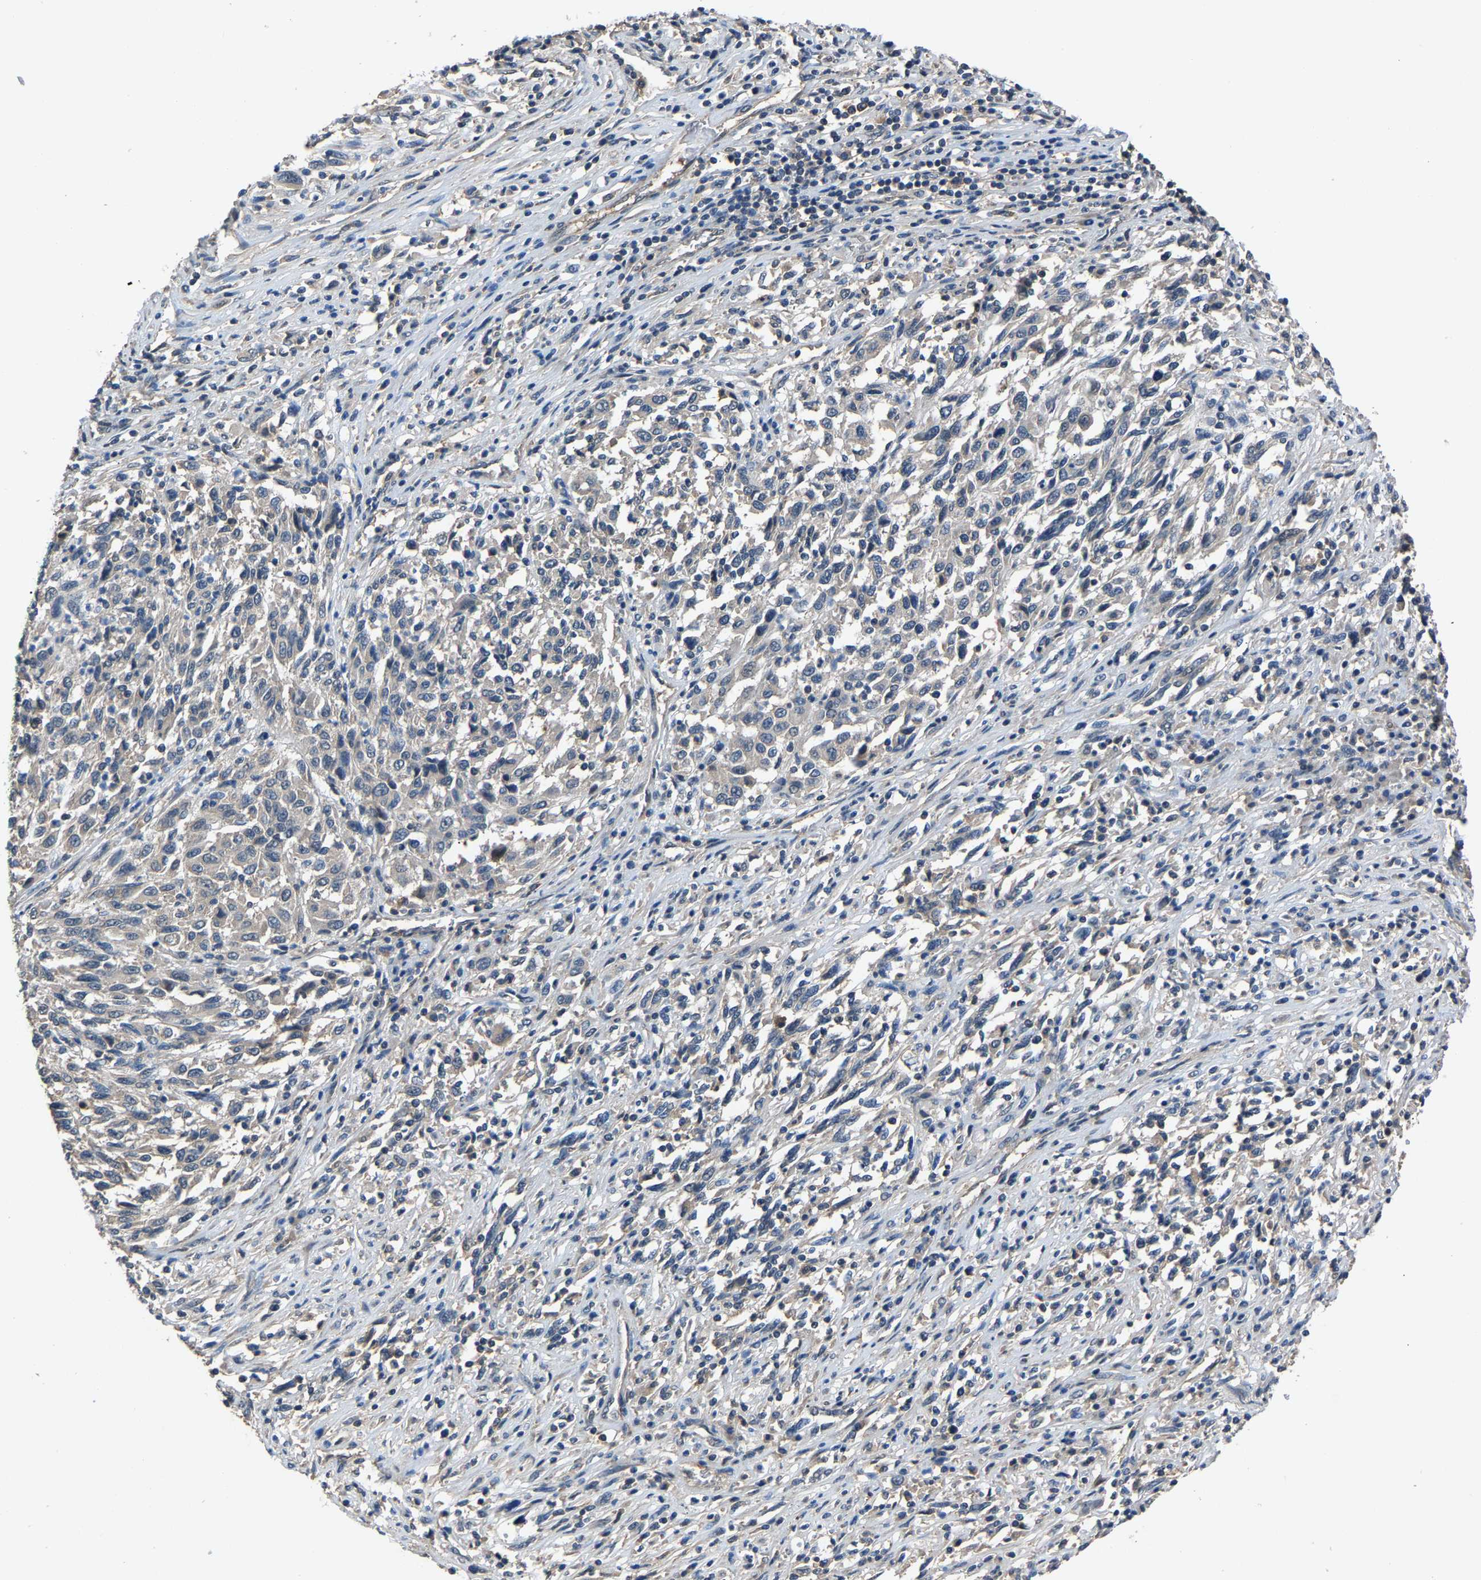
{"staining": {"intensity": "weak", "quantity": "<25%", "location": "cytoplasmic/membranous"}, "tissue": "melanoma", "cell_type": "Tumor cells", "image_type": "cancer", "snomed": [{"axis": "morphology", "description": "Malignant melanoma, Metastatic site"}, {"axis": "topography", "description": "Lymph node"}], "caption": "There is no significant positivity in tumor cells of melanoma.", "gene": "ABCC9", "patient": {"sex": "male", "age": 61}}